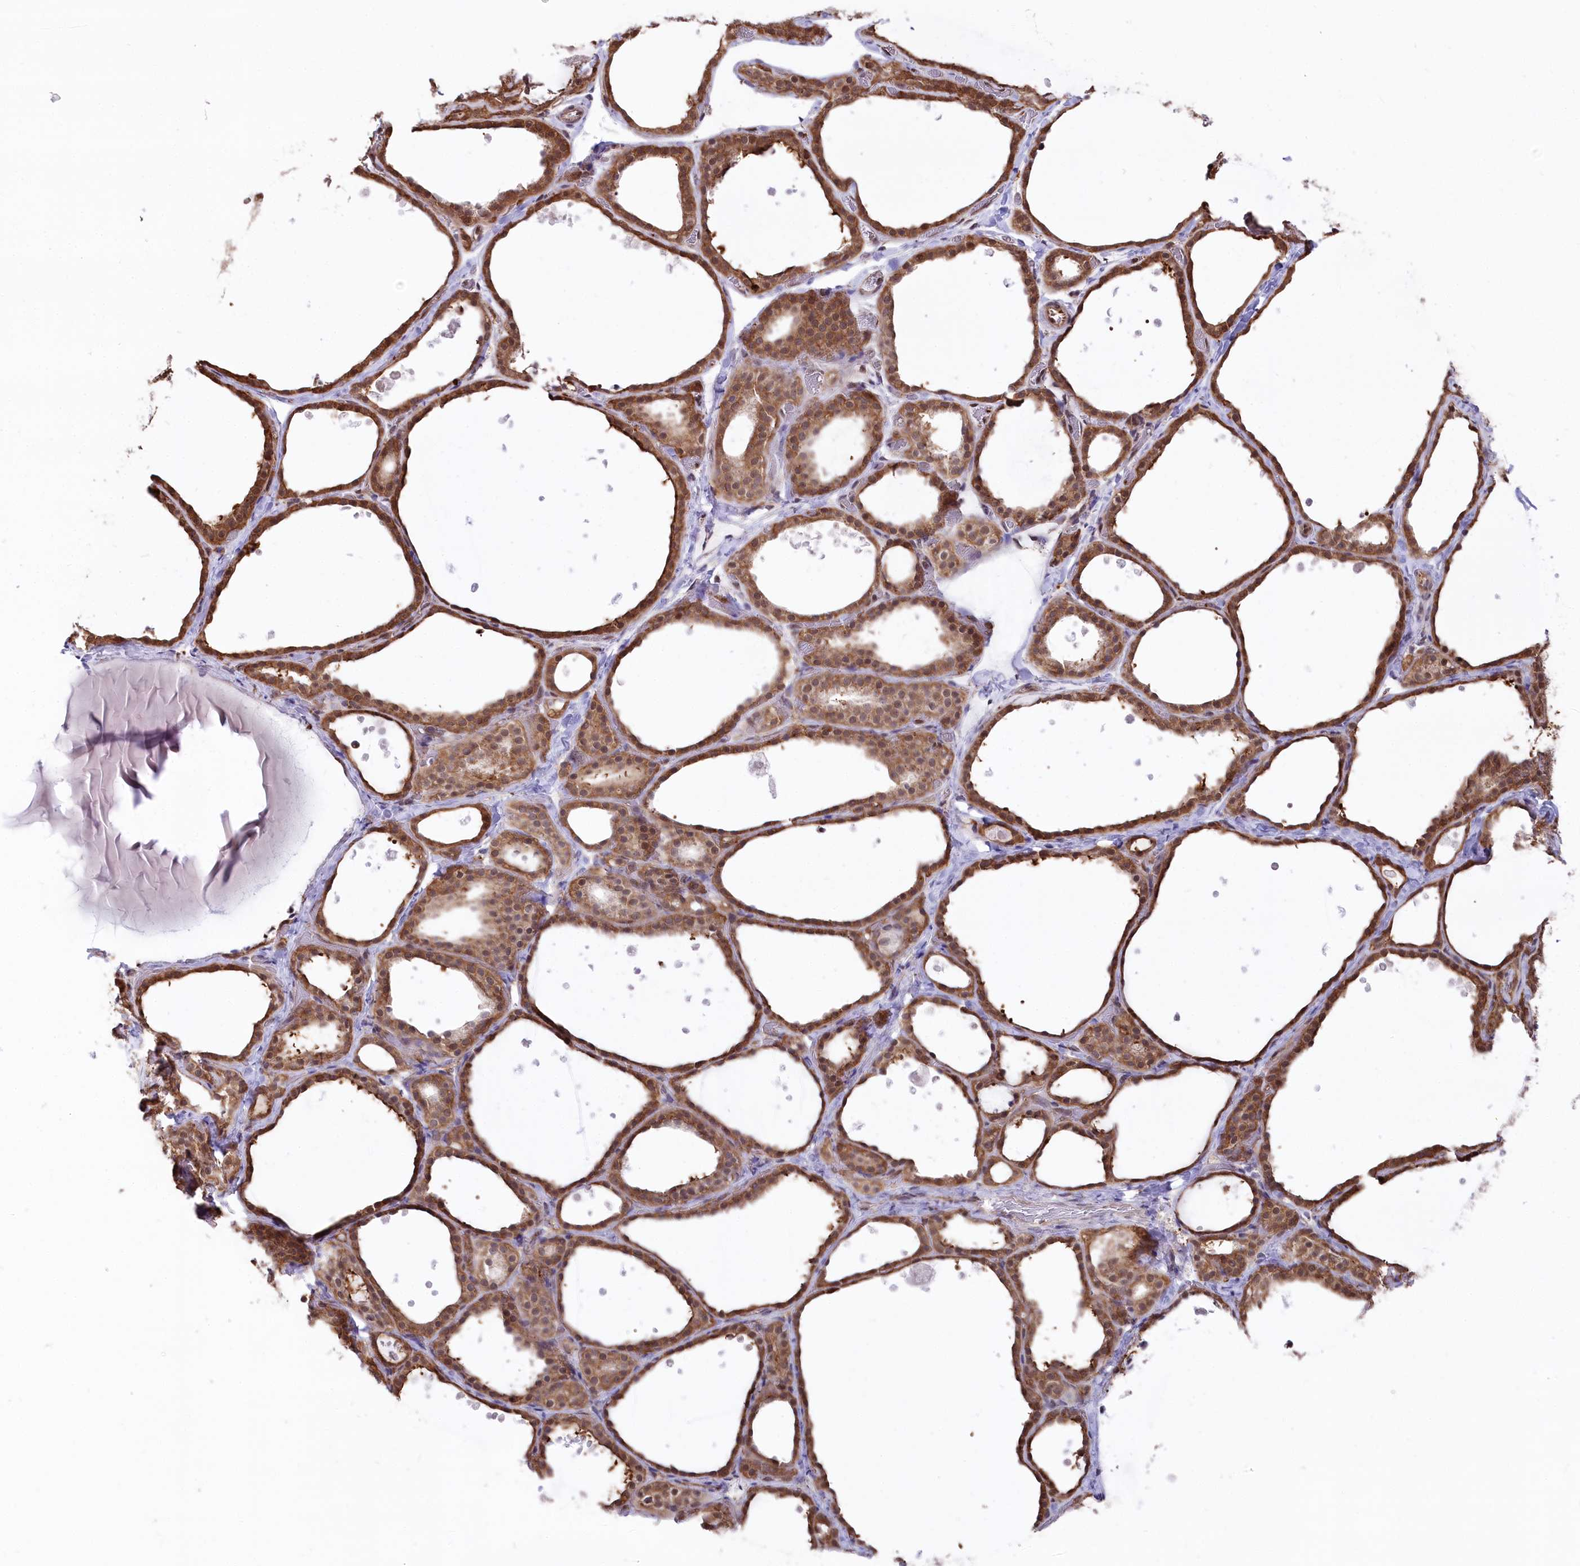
{"staining": {"intensity": "moderate", "quantity": ">75%", "location": "cytoplasmic/membranous,nuclear"}, "tissue": "thyroid gland", "cell_type": "Glandular cells", "image_type": "normal", "snomed": [{"axis": "morphology", "description": "Normal tissue, NOS"}, {"axis": "topography", "description": "Thyroid gland"}], "caption": "Protein expression analysis of unremarkable thyroid gland displays moderate cytoplasmic/membranous,nuclear expression in about >75% of glandular cells. (IHC, brightfield microscopy, high magnification).", "gene": "PSMA1", "patient": {"sex": "female", "age": 44}}